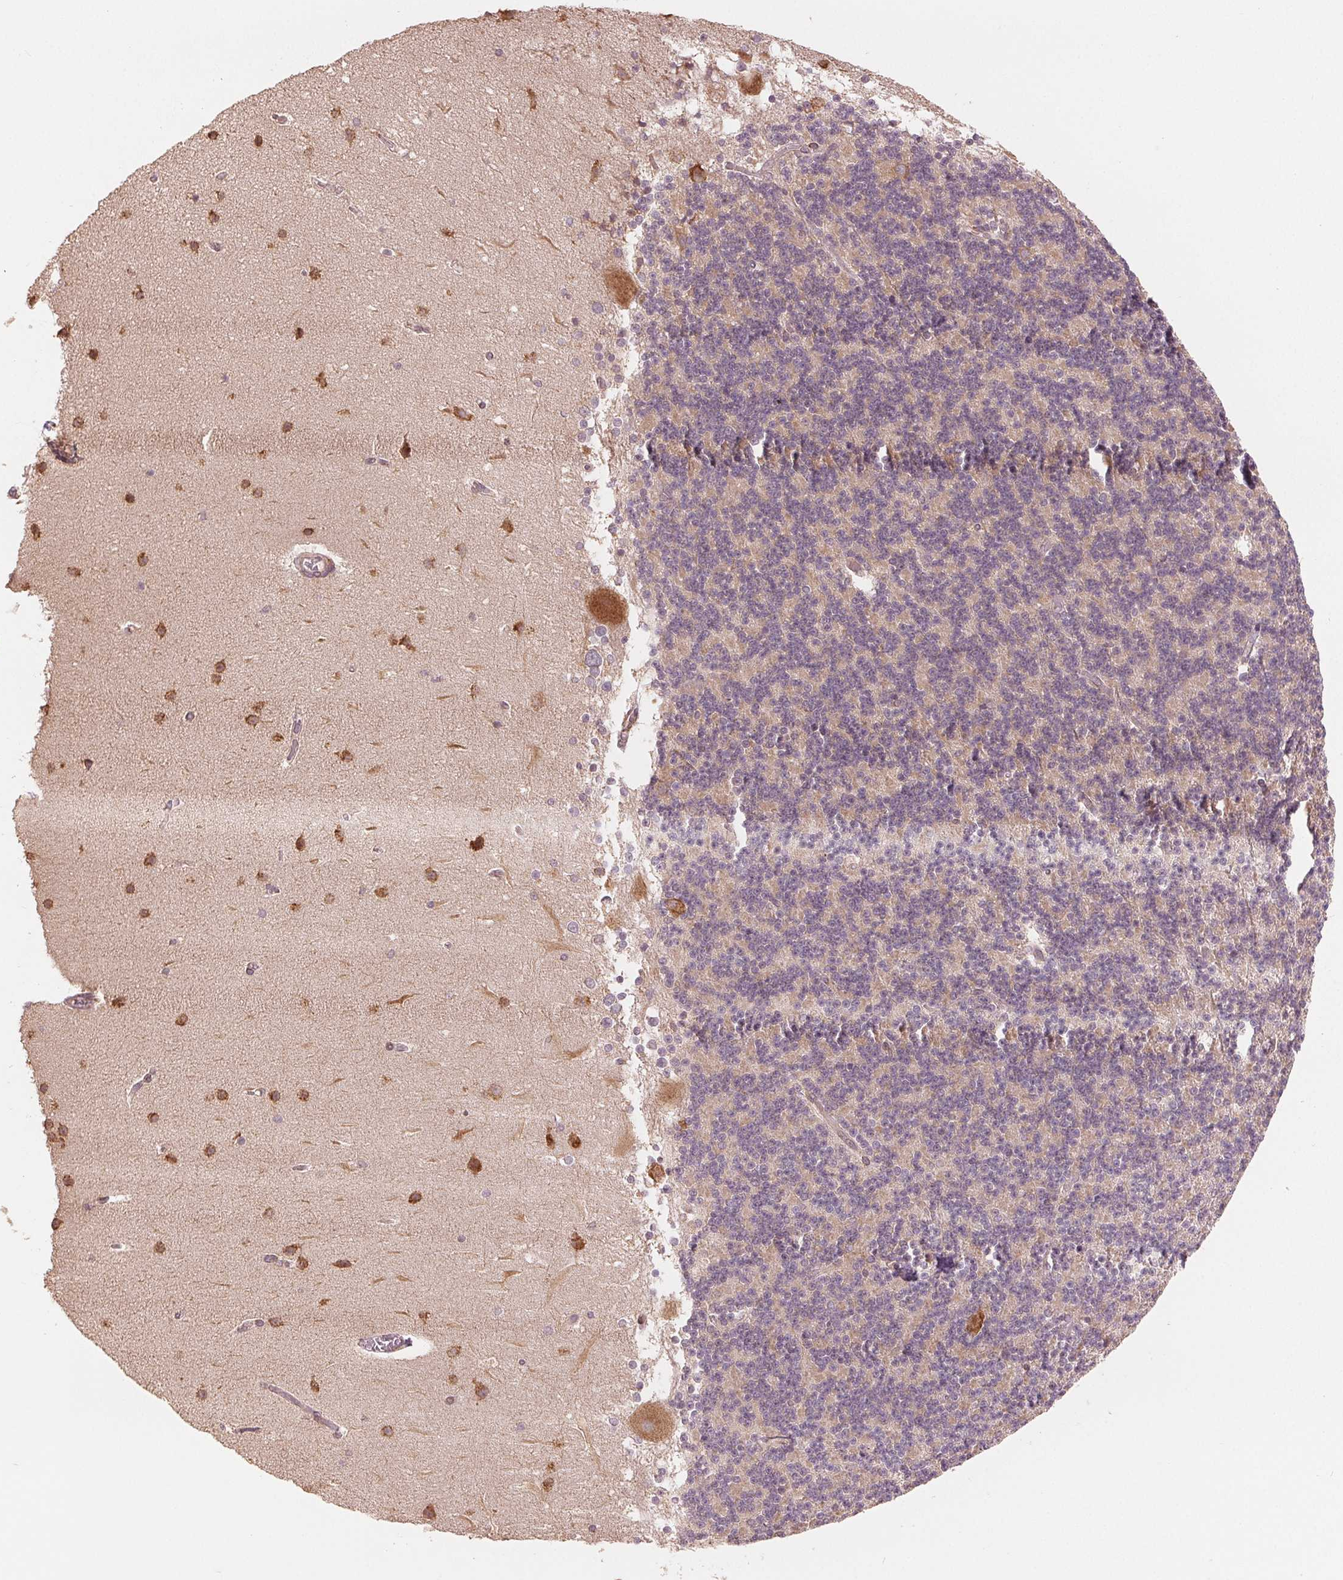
{"staining": {"intensity": "weak", "quantity": "<25%", "location": "cytoplasmic/membranous"}, "tissue": "cerebellum", "cell_type": "Cells in granular layer", "image_type": "normal", "snomed": [{"axis": "morphology", "description": "Normal tissue, NOS"}, {"axis": "topography", "description": "Cerebellum"}], "caption": "This is an IHC micrograph of benign human cerebellum. There is no expression in cells in granular layer.", "gene": "SLC20A1", "patient": {"sex": "female", "age": 19}}